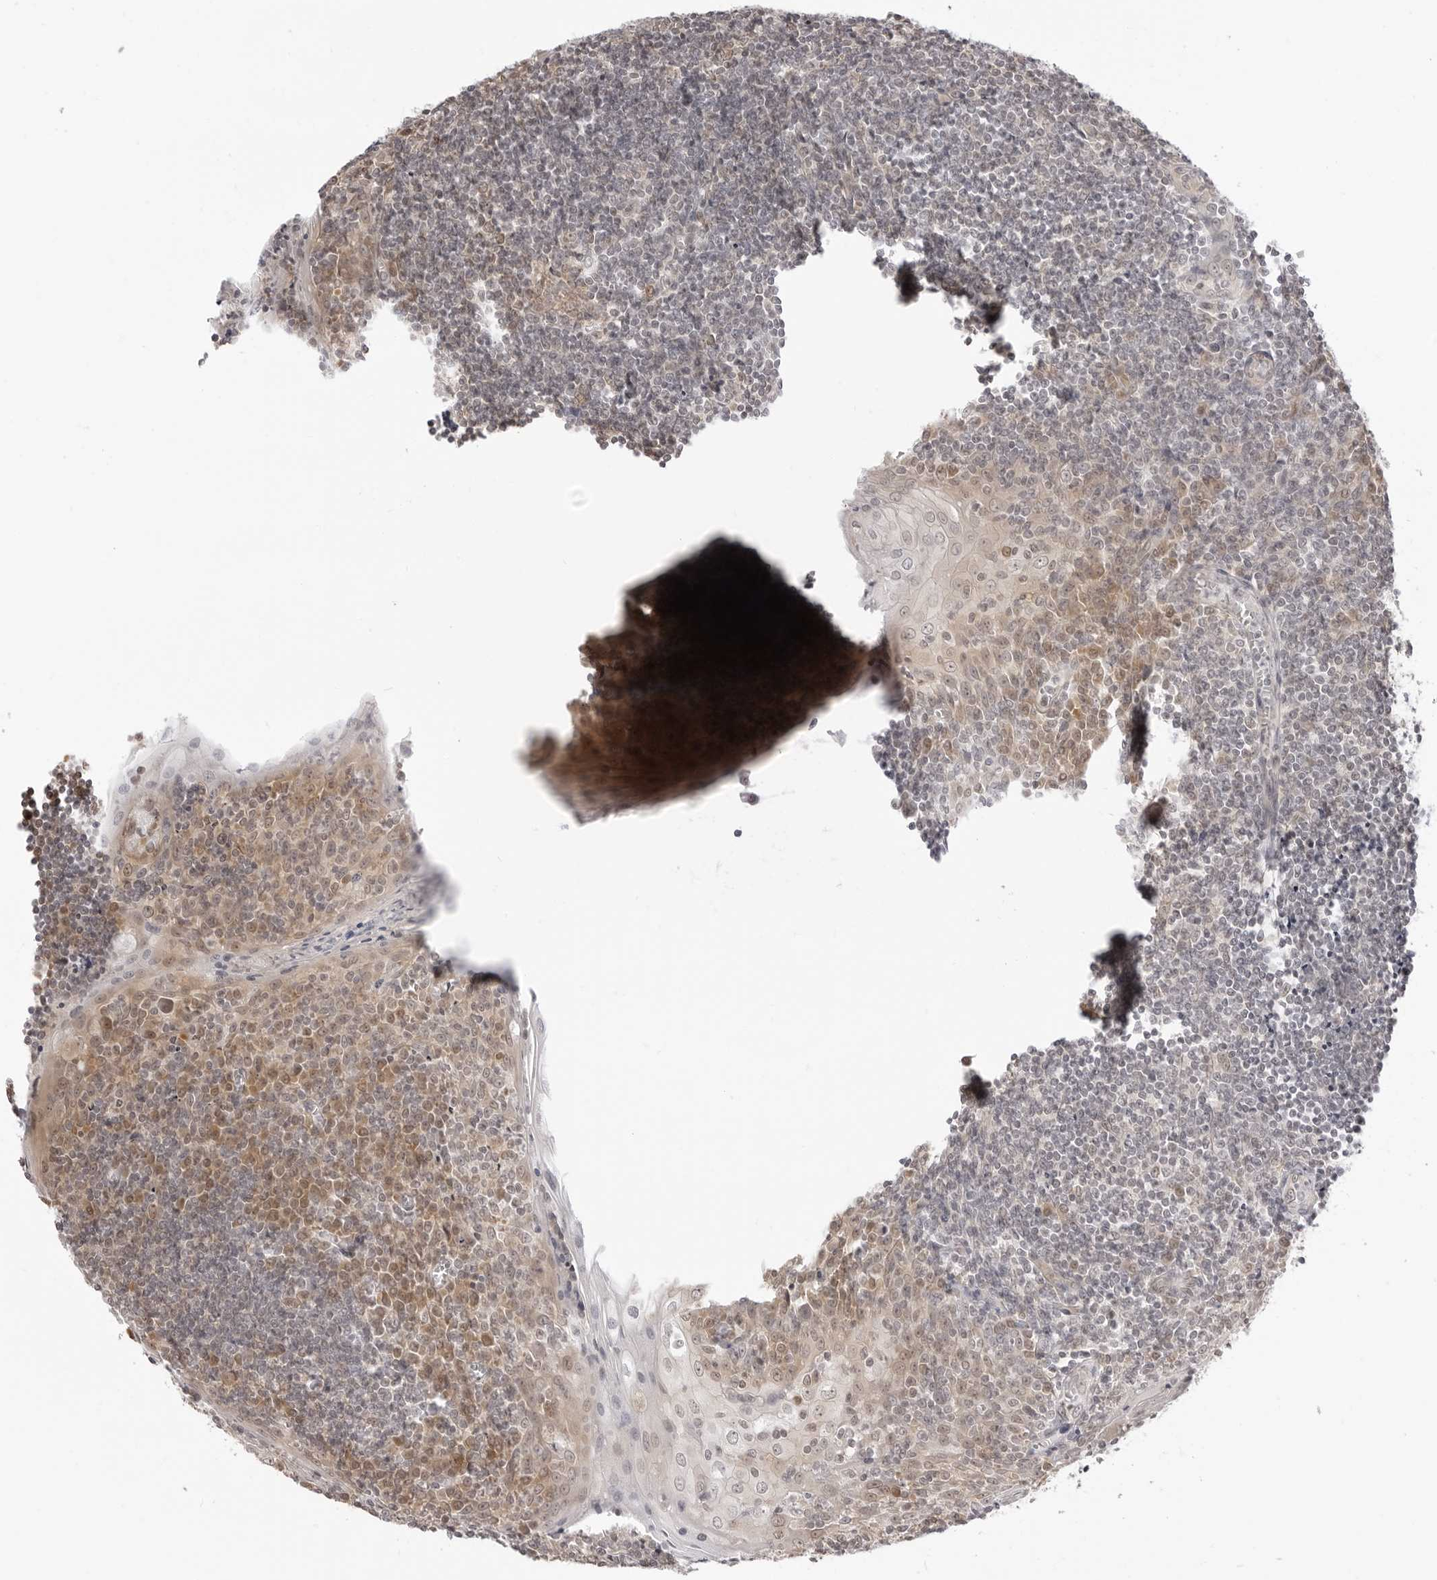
{"staining": {"intensity": "weak", "quantity": "25%-75%", "location": "cytoplasmic/membranous,nuclear"}, "tissue": "tonsil", "cell_type": "Germinal center cells", "image_type": "normal", "snomed": [{"axis": "morphology", "description": "Normal tissue, NOS"}, {"axis": "topography", "description": "Tonsil"}], "caption": "Immunohistochemical staining of normal human tonsil demonstrates weak cytoplasmic/membranous,nuclear protein positivity in about 25%-75% of germinal center cells.", "gene": "FDPS", "patient": {"sex": "male", "age": 27}}